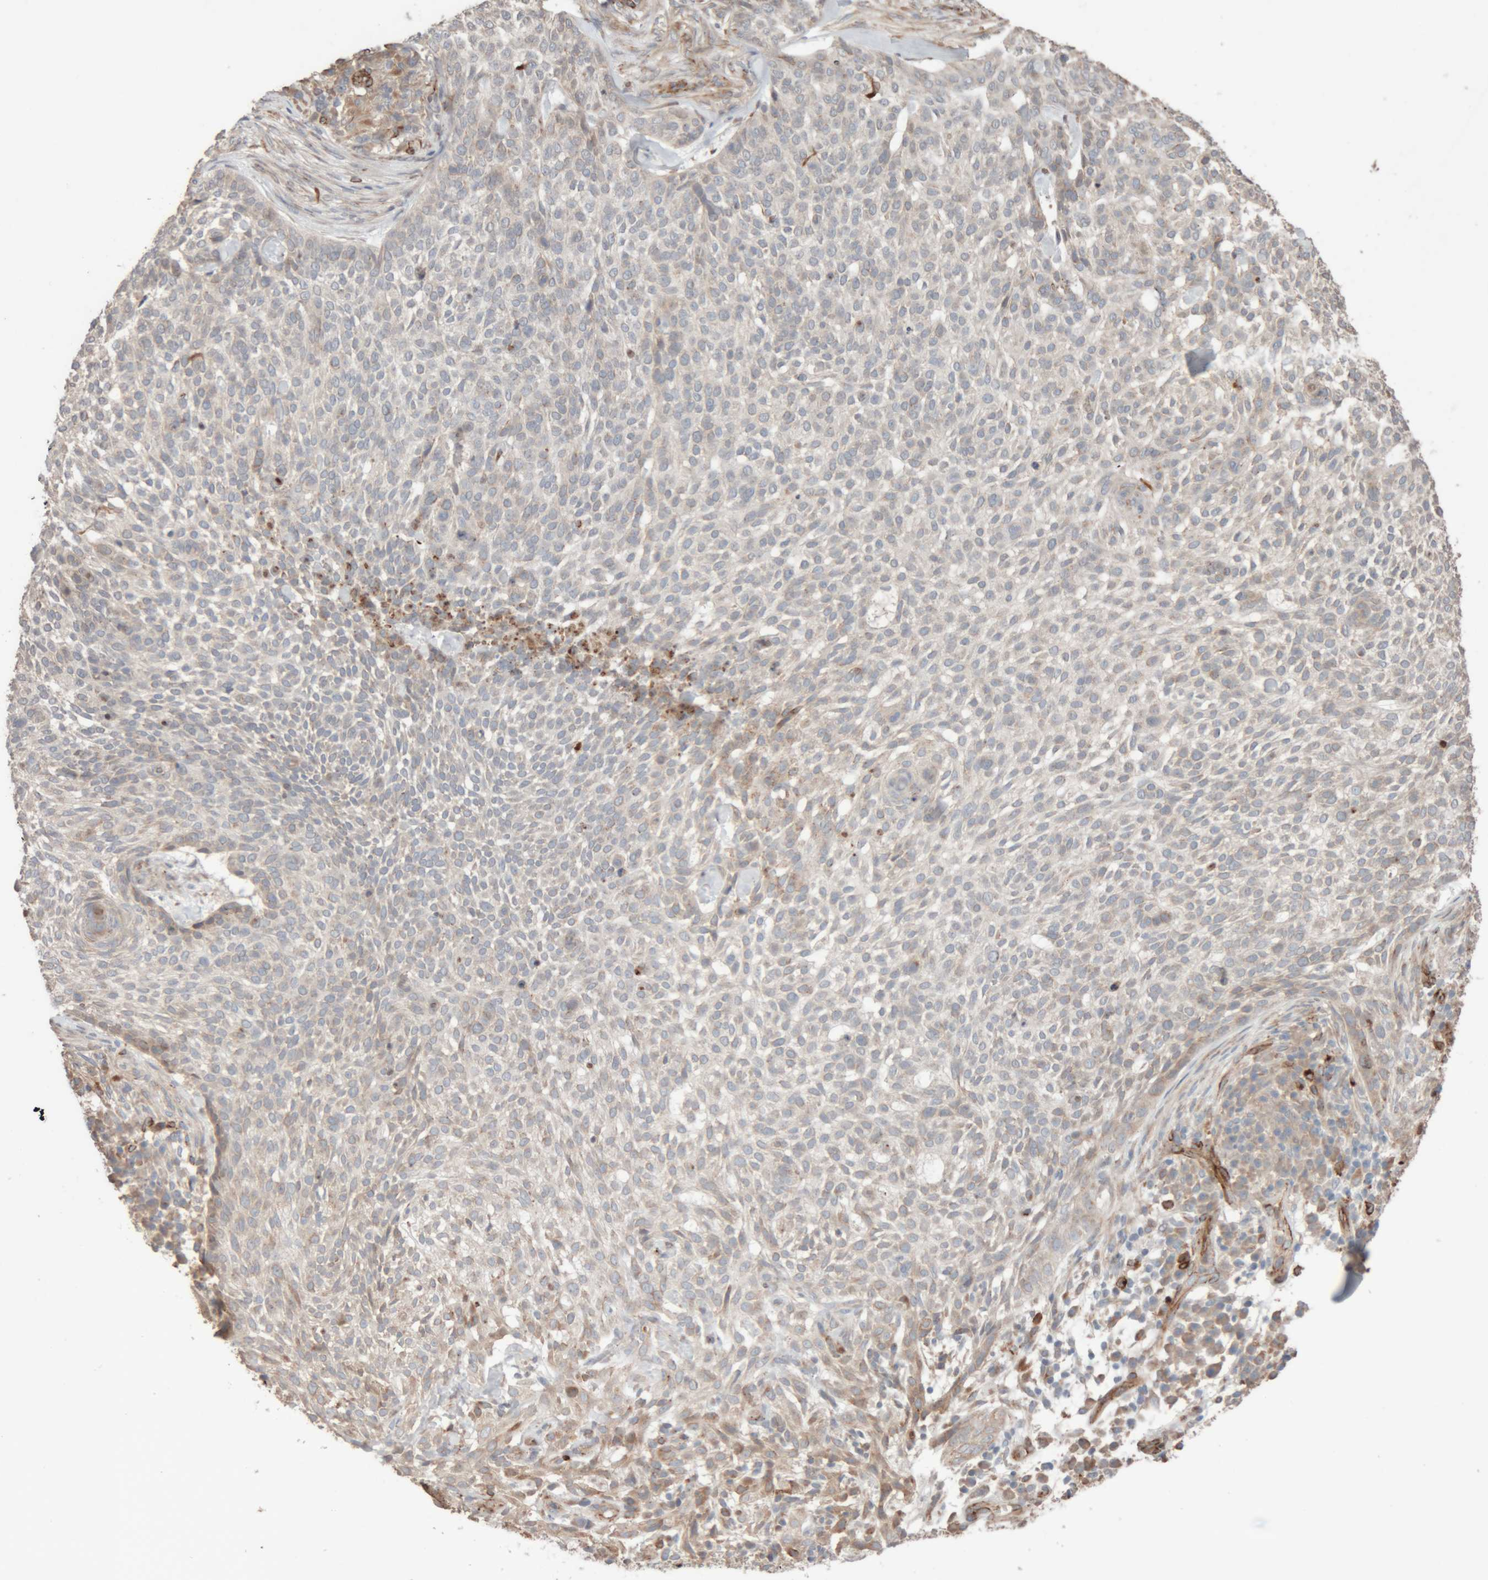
{"staining": {"intensity": "weak", "quantity": "<25%", "location": "cytoplasmic/membranous"}, "tissue": "skin cancer", "cell_type": "Tumor cells", "image_type": "cancer", "snomed": [{"axis": "morphology", "description": "Basal cell carcinoma"}, {"axis": "topography", "description": "Skin"}], "caption": "The immunohistochemistry (IHC) photomicrograph has no significant staining in tumor cells of basal cell carcinoma (skin) tissue.", "gene": "RAB32", "patient": {"sex": "female", "age": 64}}